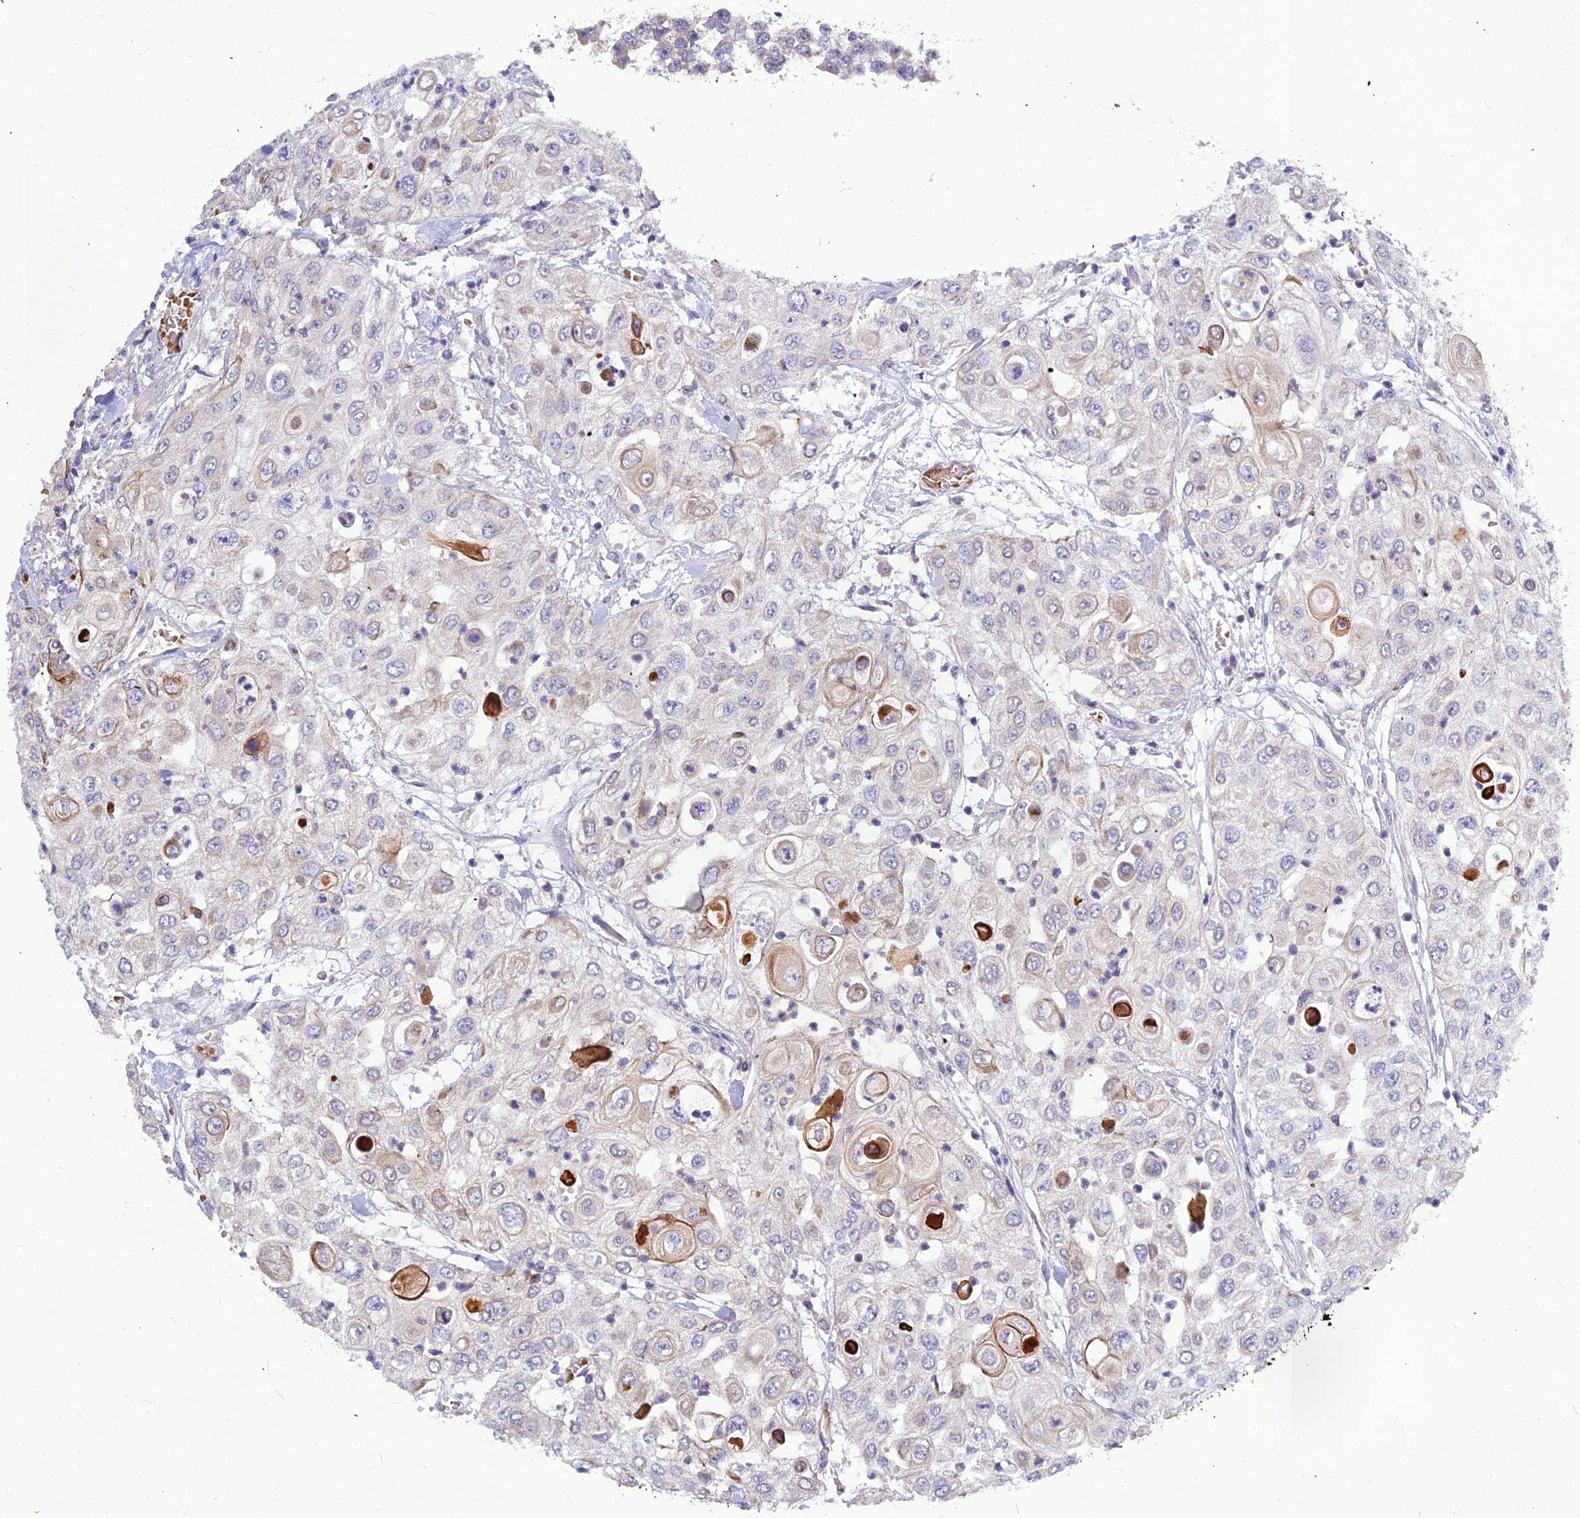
{"staining": {"intensity": "strong", "quantity": "<25%", "location": "cytoplasmic/membranous"}, "tissue": "urothelial cancer", "cell_type": "Tumor cells", "image_type": "cancer", "snomed": [{"axis": "morphology", "description": "Urothelial carcinoma, High grade"}, {"axis": "topography", "description": "Urinary bladder"}], "caption": "Protein analysis of urothelial cancer tissue demonstrates strong cytoplasmic/membranous positivity in approximately <25% of tumor cells. Nuclei are stained in blue.", "gene": "DMRTA1", "patient": {"sex": "female", "age": 79}}